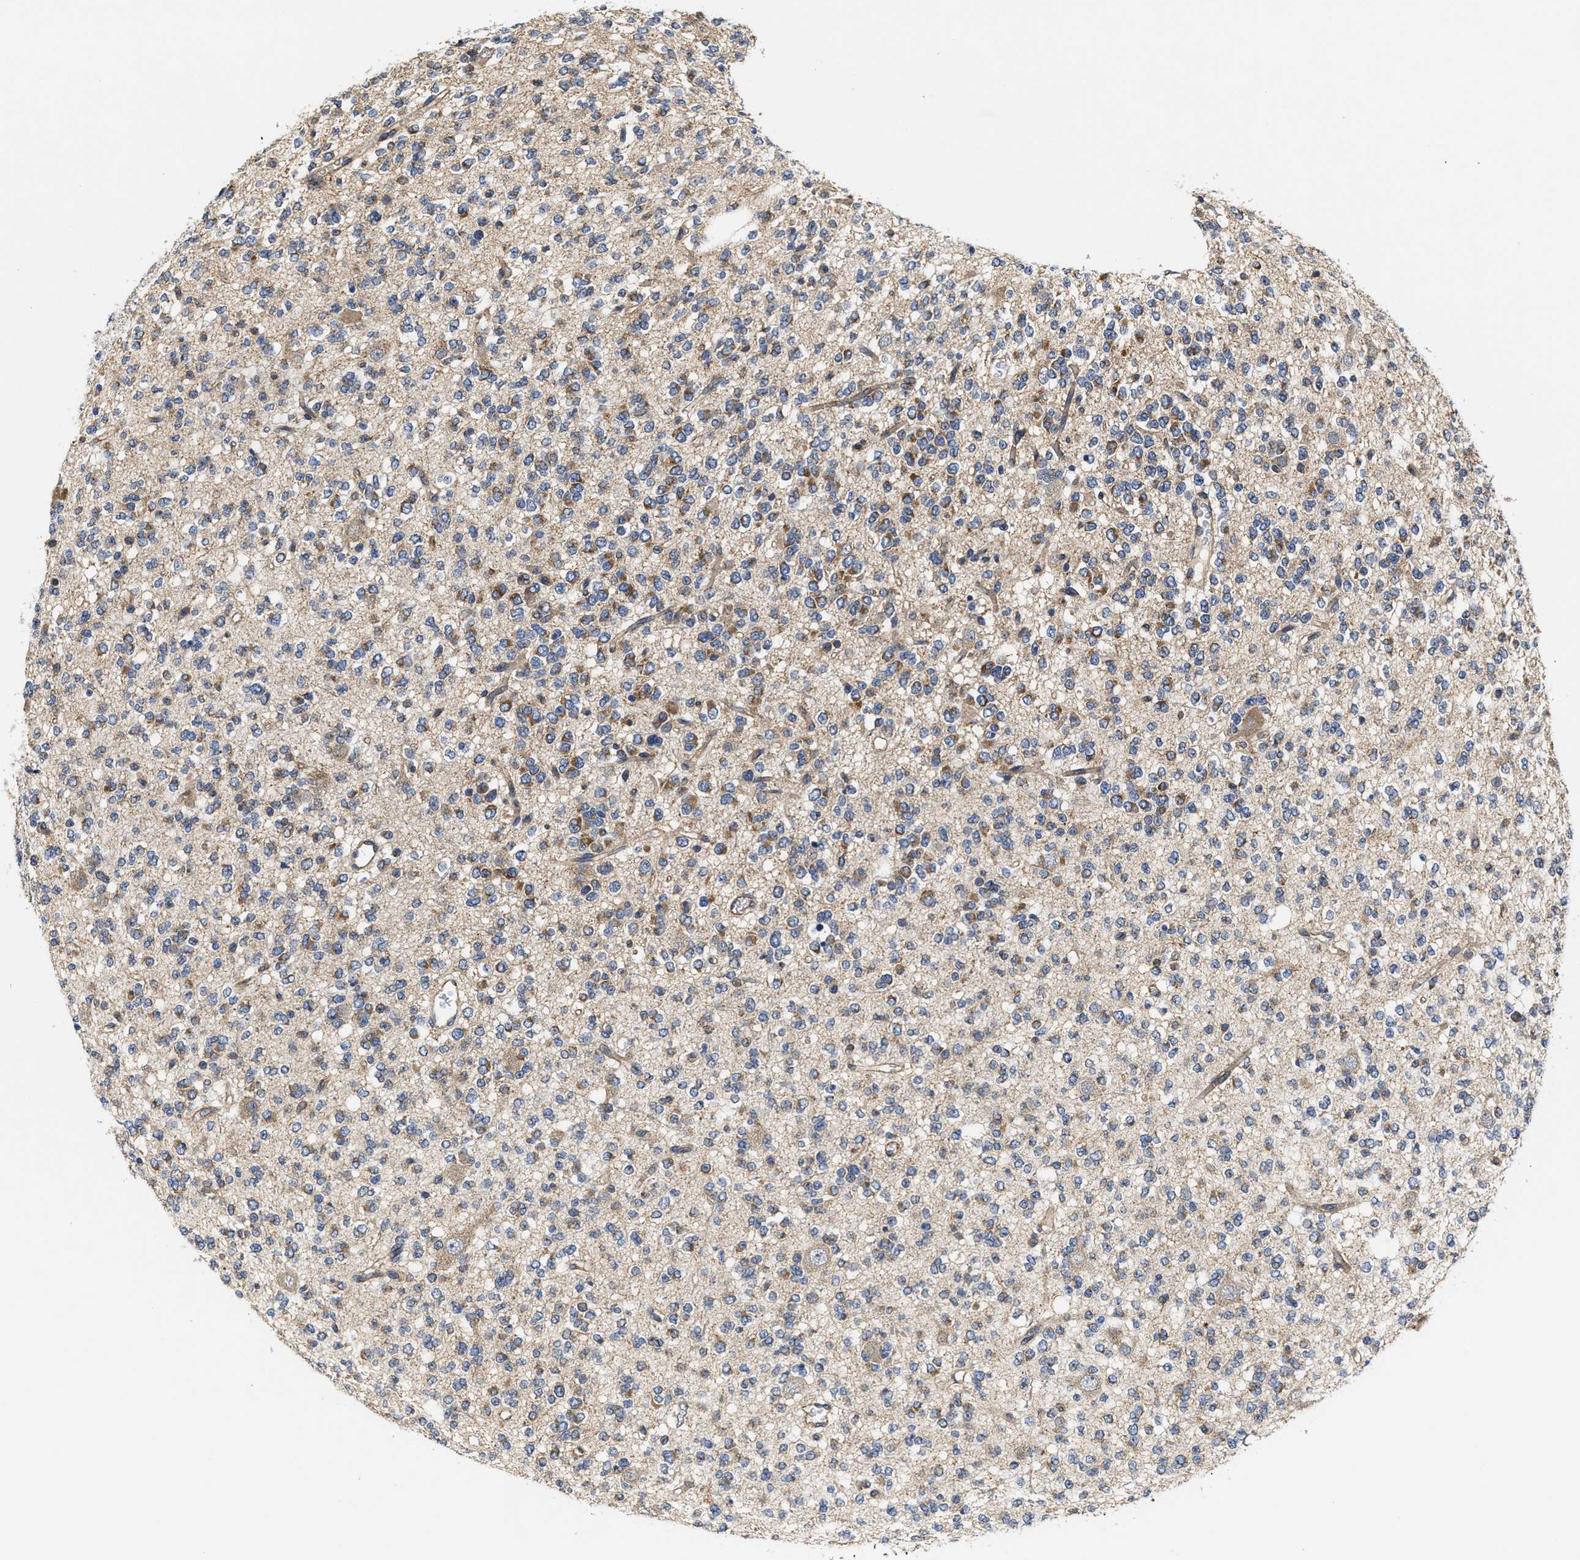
{"staining": {"intensity": "moderate", "quantity": "<25%", "location": "cytoplasmic/membranous"}, "tissue": "glioma", "cell_type": "Tumor cells", "image_type": "cancer", "snomed": [{"axis": "morphology", "description": "Glioma, malignant, Low grade"}, {"axis": "topography", "description": "Brain"}], "caption": "A brown stain shows moderate cytoplasmic/membranous staining of a protein in malignant glioma (low-grade) tumor cells. The staining is performed using DAB (3,3'-diaminobenzidine) brown chromogen to label protein expression. The nuclei are counter-stained blue using hematoxylin.", "gene": "TRAF6", "patient": {"sex": "male", "age": 38}}